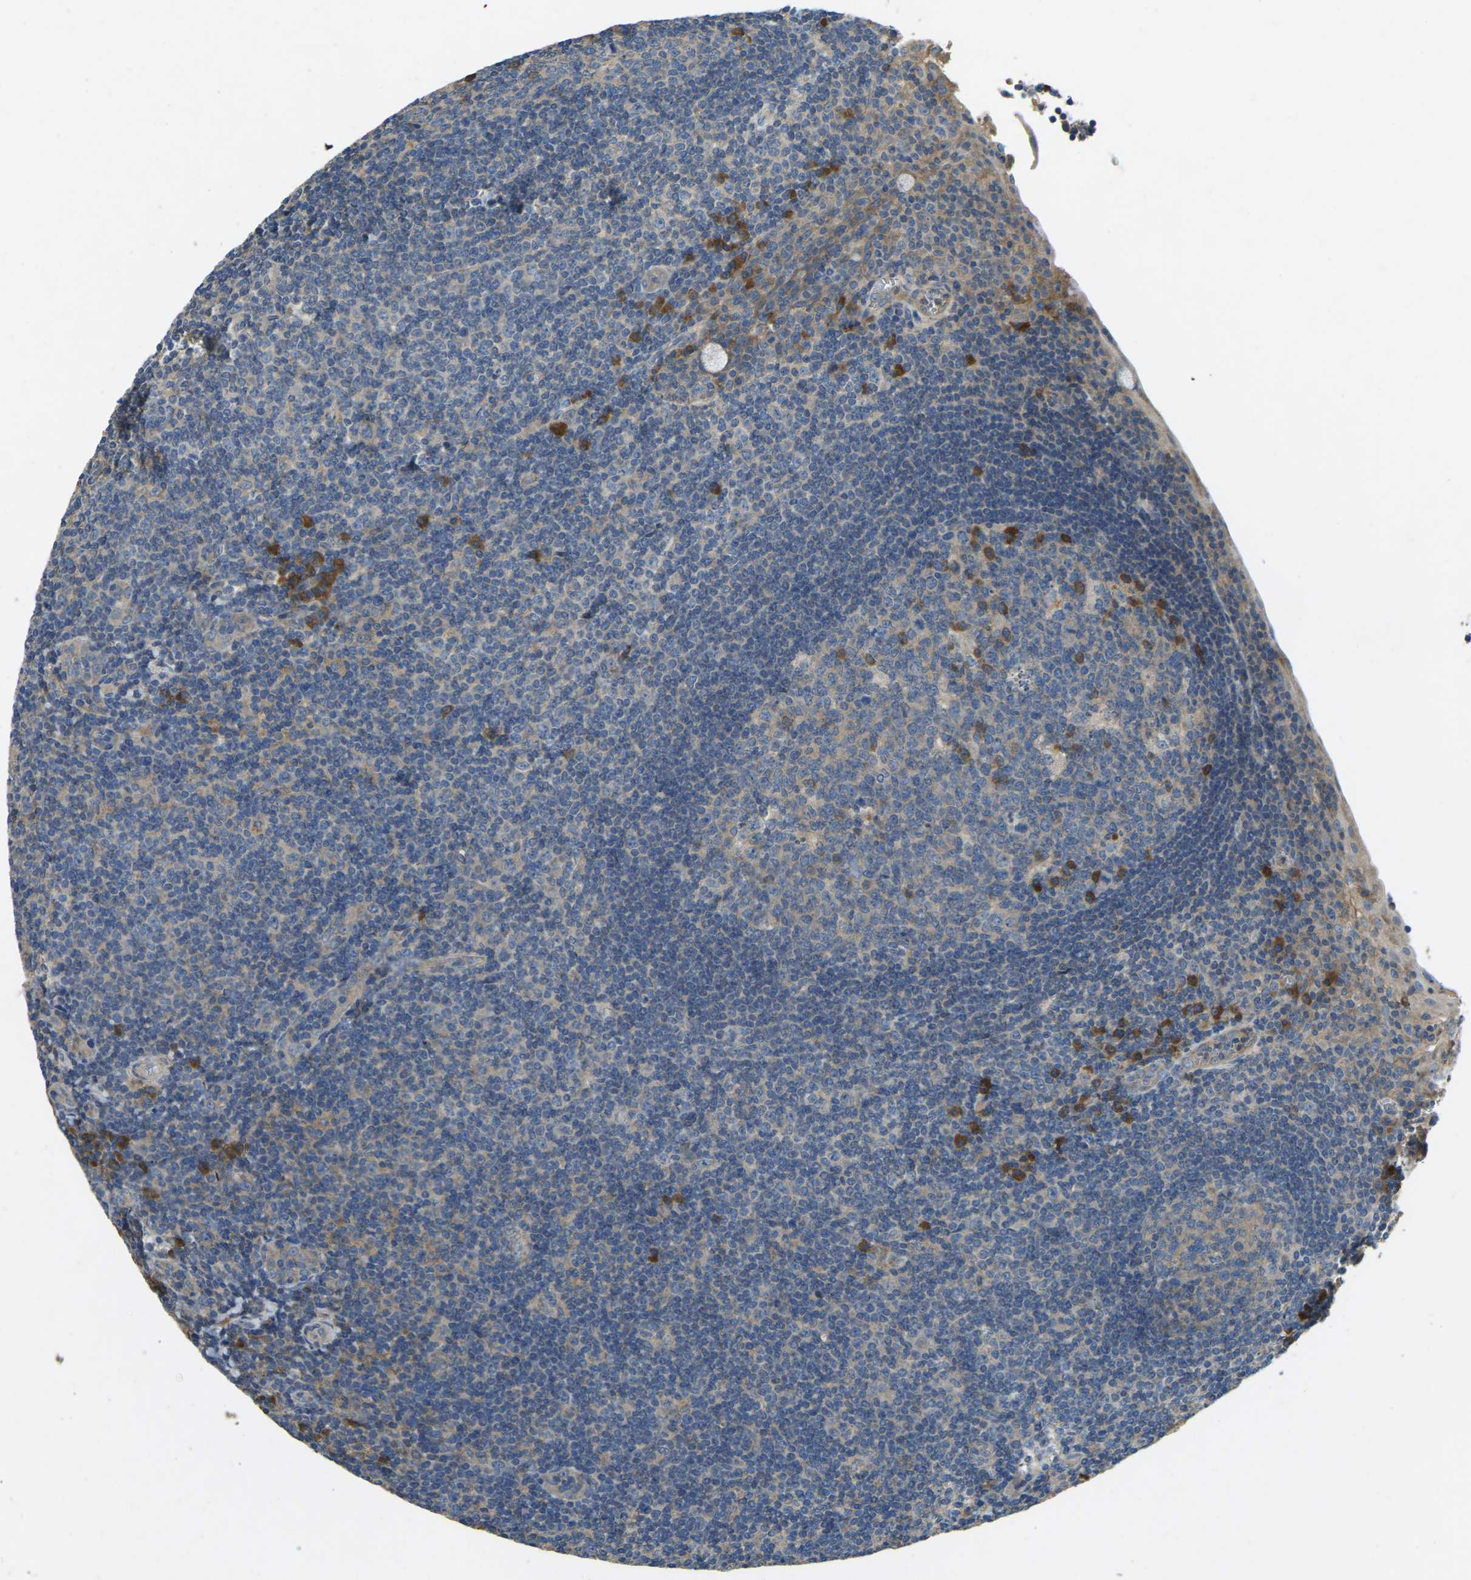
{"staining": {"intensity": "weak", "quantity": "25%-75%", "location": "cytoplasmic/membranous"}, "tissue": "tonsil", "cell_type": "Germinal center cells", "image_type": "normal", "snomed": [{"axis": "morphology", "description": "Normal tissue, NOS"}, {"axis": "topography", "description": "Tonsil"}], "caption": "Unremarkable tonsil displays weak cytoplasmic/membranous expression in about 25%-75% of germinal center cells (DAB (3,3'-diaminobenzidine) IHC, brown staining for protein, blue staining for nuclei)..", "gene": "ATP8B1", "patient": {"sex": "male", "age": 37}}